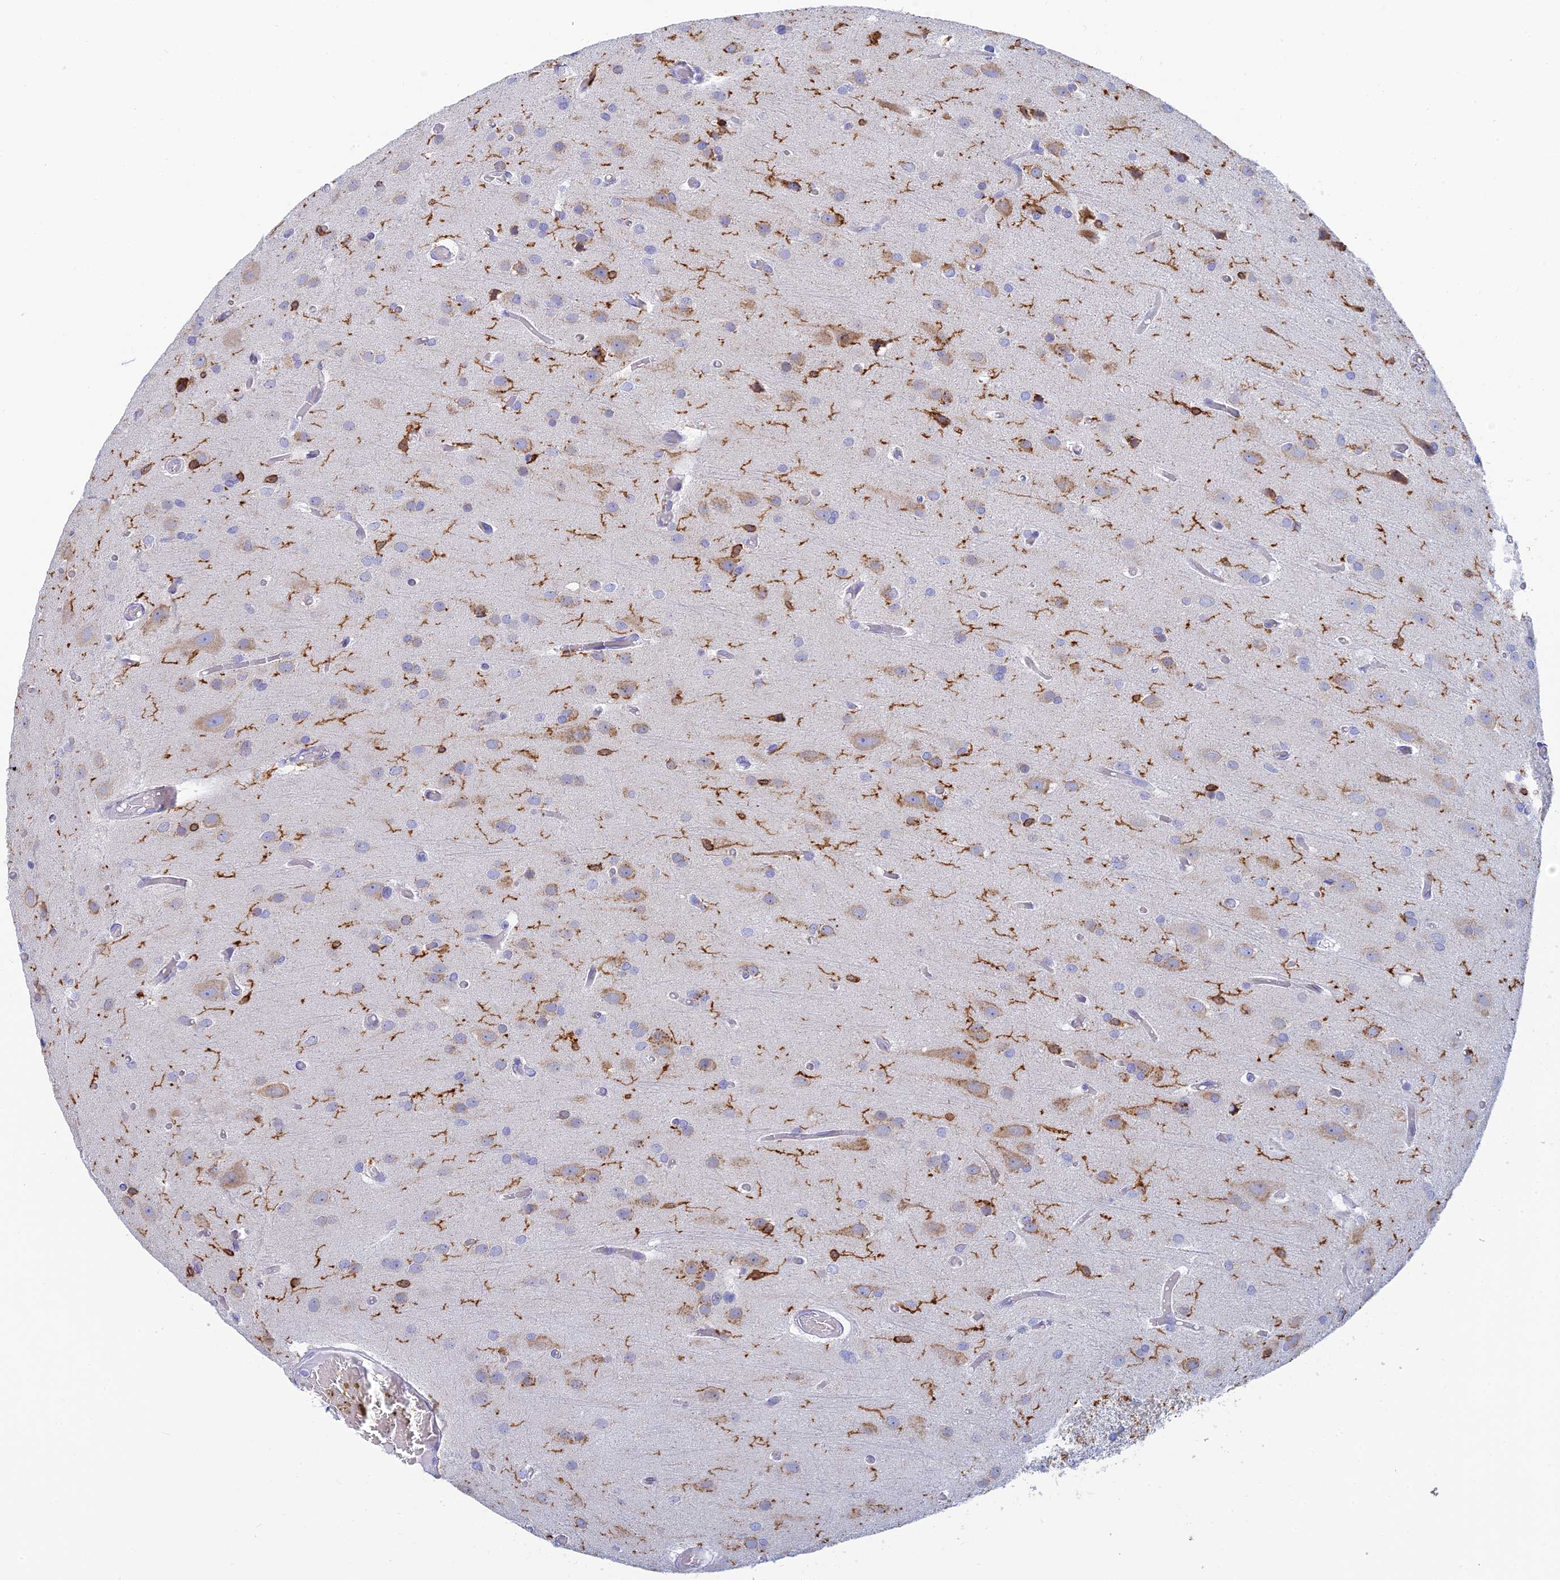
{"staining": {"intensity": "negative", "quantity": "none", "location": "none"}, "tissue": "glioma", "cell_type": "Tumor cells", "image_type": "cancer", "snomed": [{"axis": "morphology", "description": "Glioma, malignant, High grade"}, {"axis": "topography", "description": "Brain"}], "caption": "Immunohistochemistry image of neoplastic tissue: malignant glioma (high-grade) stained with DAB displays no significant protein expression in tumor cells.", "gene": "CEP152", "patient": {"sex": "female", "age": 50}}